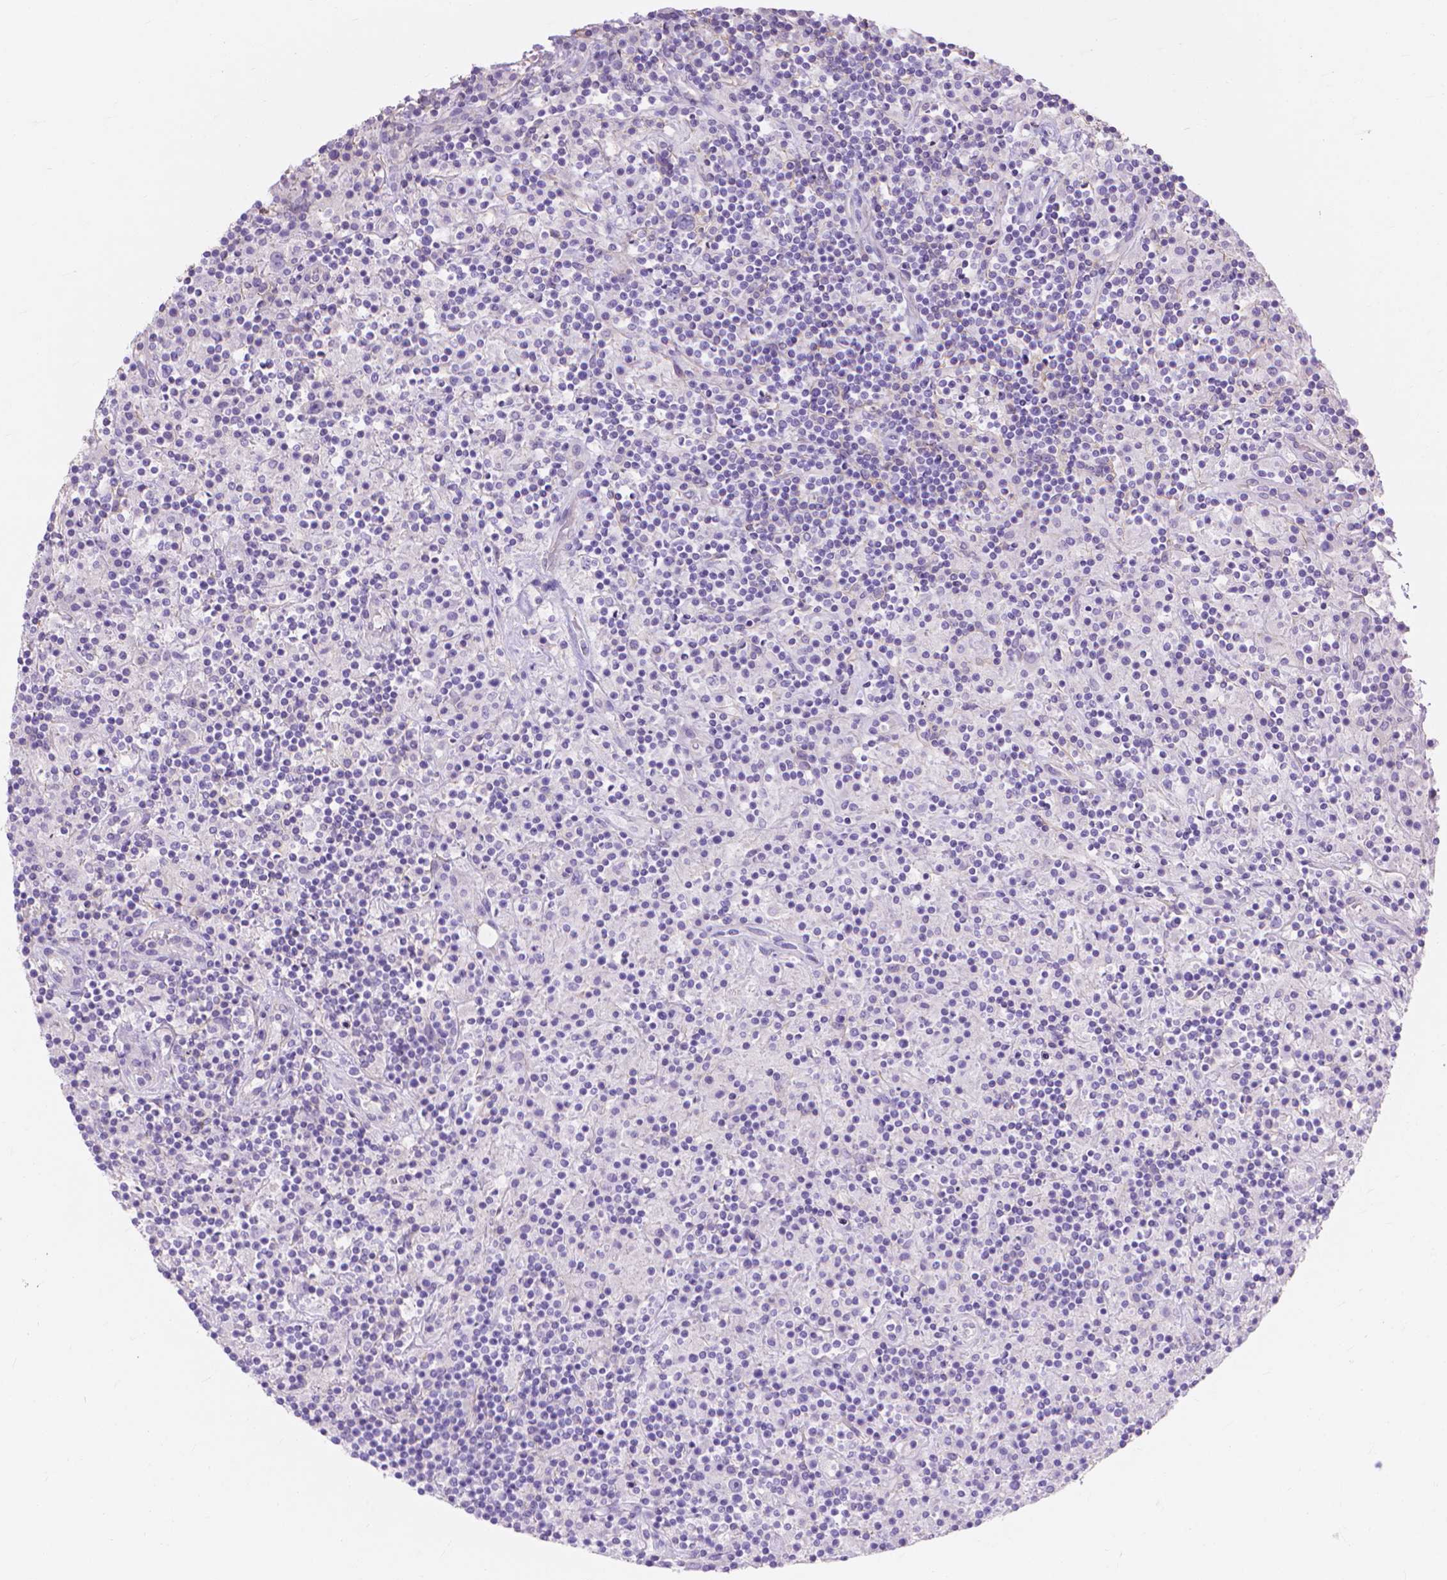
{"staining": {"intensity": "negative", "quantity": "none", "location": "none"}, "tissue": "lymphoma", "cell_type": "Tumor cells", "image_type": "cancer", "snomed": [{"axis": "morphology", "description": "Hodgkin's disease, NOS"}, {"axis": "topography", "description": "Lymph node"}], "caption": "The IHC histopathology image has no significant positivity in tumor cells of Hodgkin's disease tissue. Brightfield microscopy of IHC stained with DAB (brown) and hematoxylin (blue), captured at high magnification.", "gene": "MBLAC1", "patient": {"sex": "male", "age": 70}}